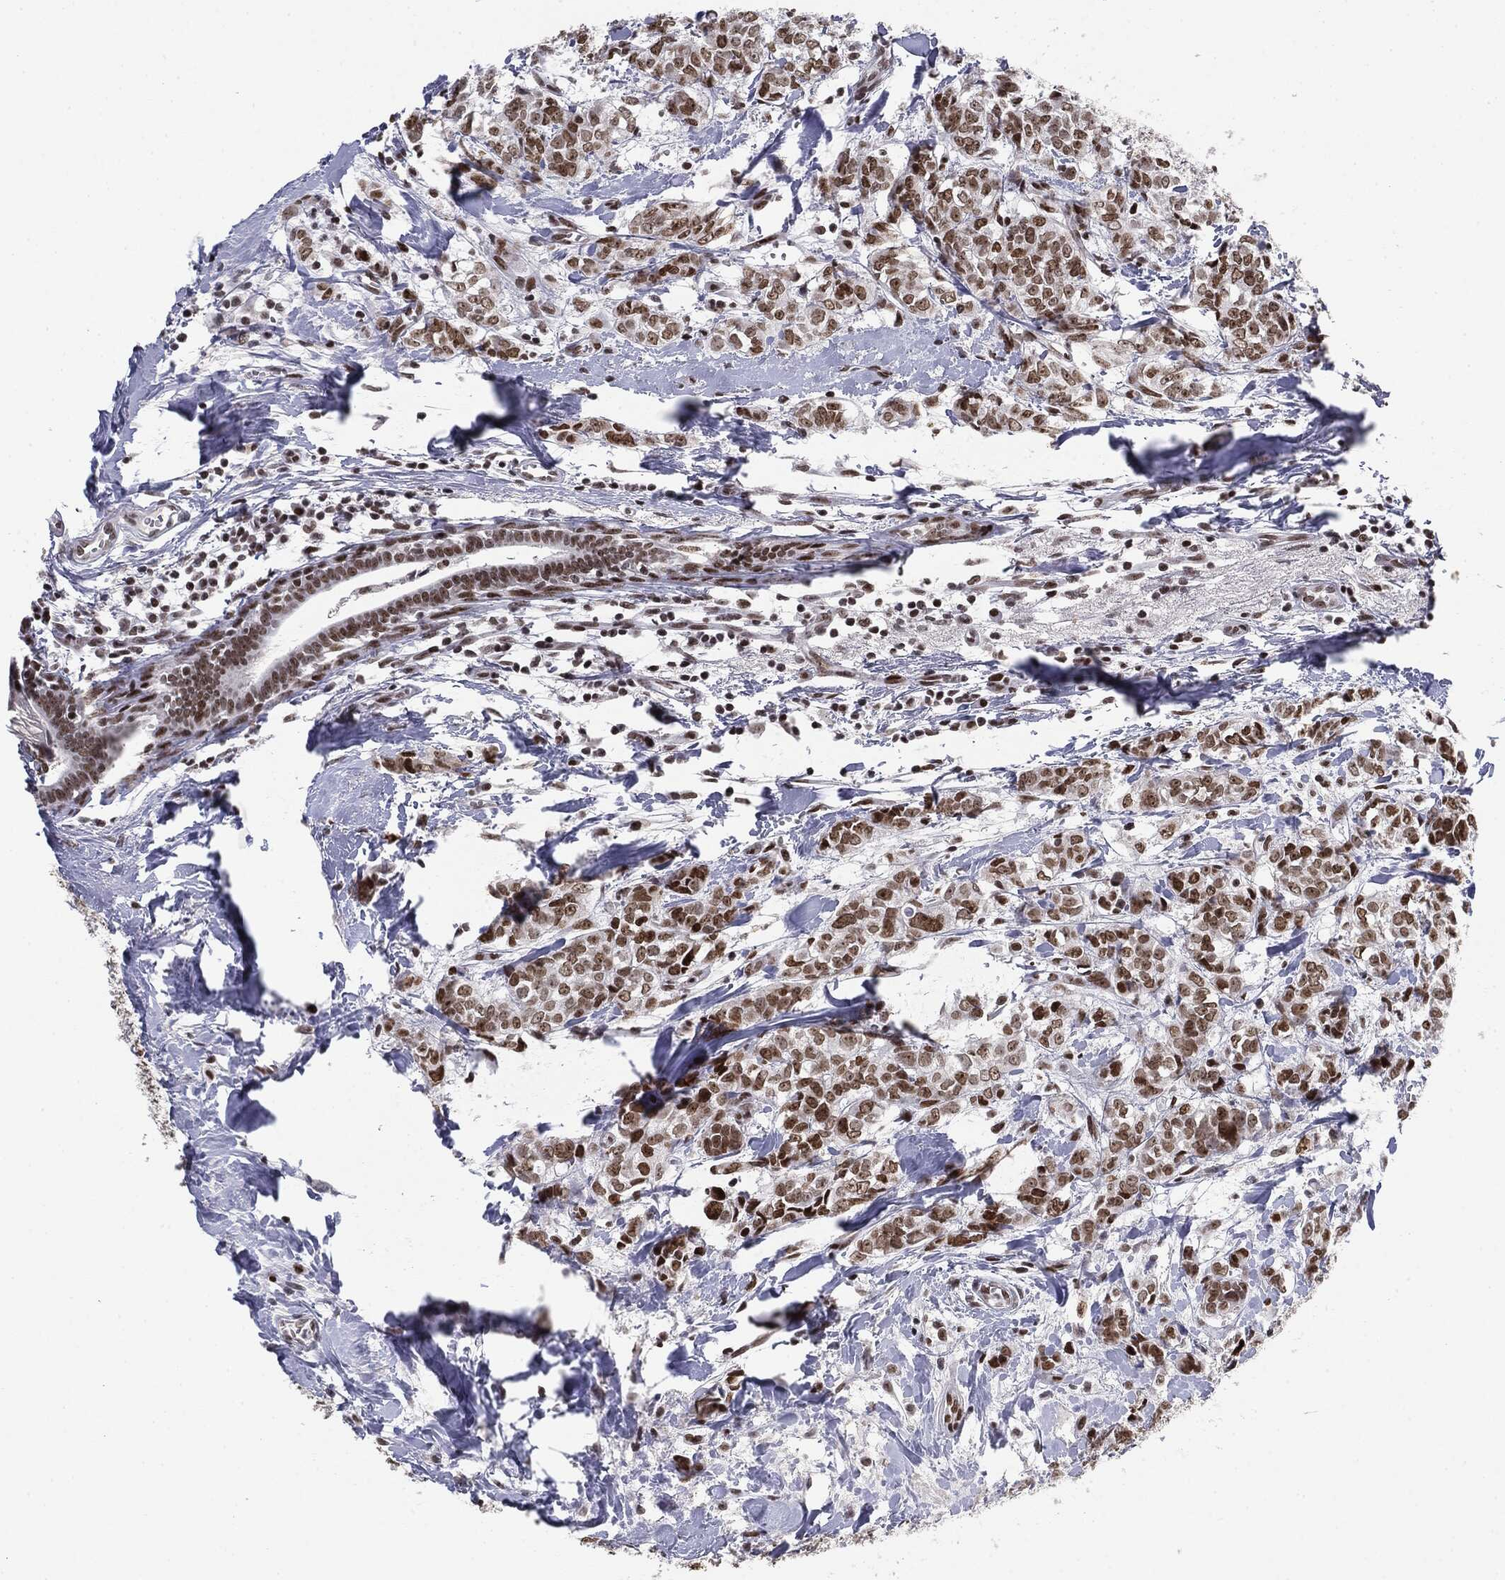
{"staining": {"intensity": "moderate", "quantity": ">75%", "location": "nuclear"}, "tissue": "breast cancer", "cell_type": "Tumor cells", "image_type": "cancer", "snomed": [{"axis": "morphology", "description": "Duct carcinoma"}, {"axis": "topography", "description": "Breast"}], "caption": "IHC (DAB) staining of infiltrating ductal carcinoma (breast) exhibits moderate nuclear protein expression in about >75% of tumor cells. (Stains: DAB in brown, nuclei in blue, Microscopy: brightfield microscopy at high magnification).", "gene": "MDC1", "patient": {"sex": "female", "age": 61}}